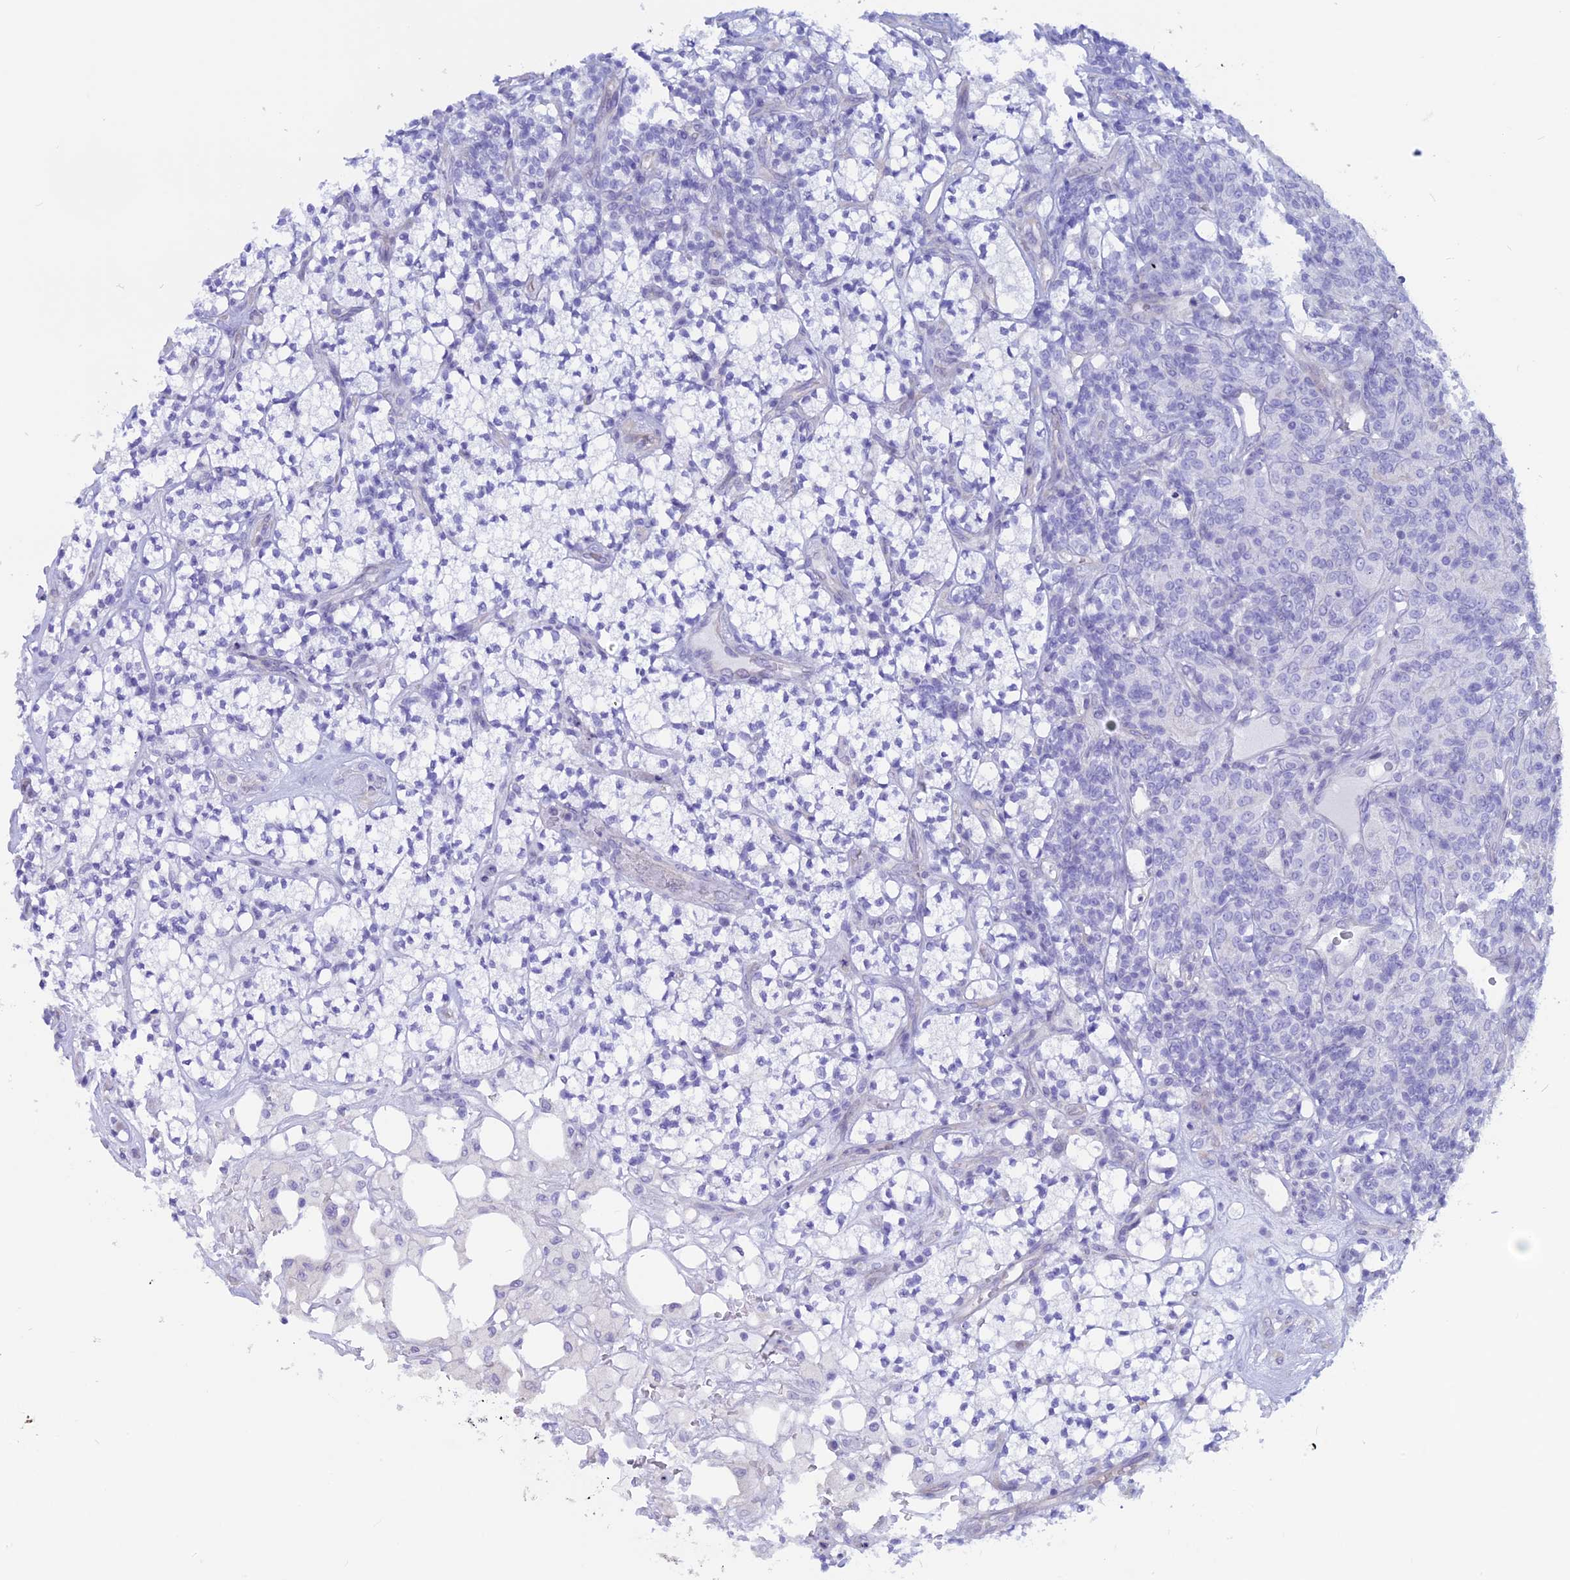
{"staining": {"intensity": "negative", "quantity": "none", "location": "none"}, "tissue": "renal cancer", "cell_type": "Tumor cells", "image_type": "cancer", "snomed": [{"axis": "morphology", "description": "Adenocarcinoma, NOS"}, {"axis": "topography", "description": "Kidney"}], "caption": "Immunohistochemical staining of human renal cancer (adenocarcinoma) displays no significant staining in tumor cells.", "gene": "RP1", "patient": {"sex": "male", "age": 77}}